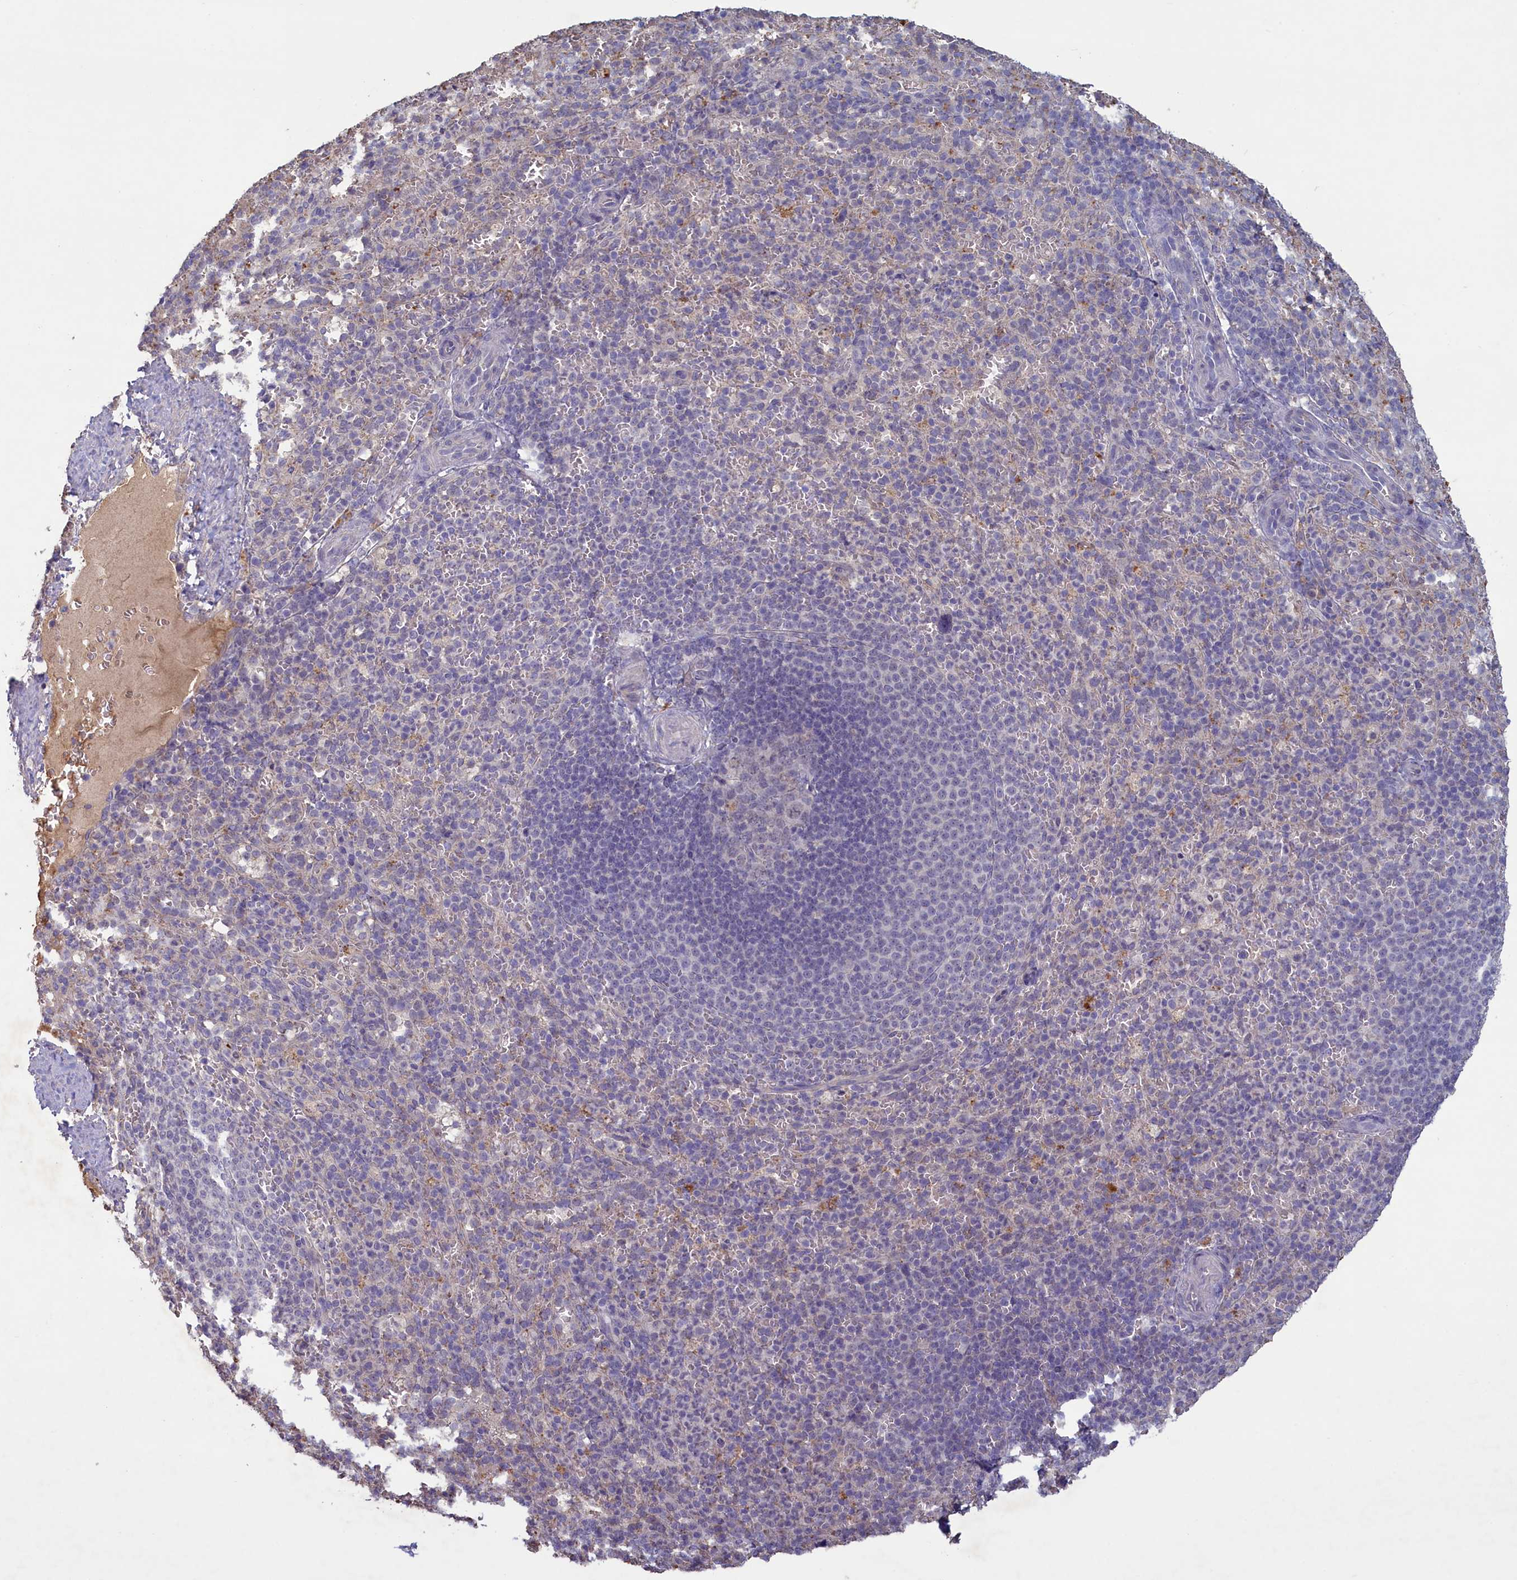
{"staining": {"intensity": "negative", "quantity": "none", "location": "none"}, "tissue": "spleen", "cell_type": "Cells in red pulp", "image_type": "normal", "snomed": [{"axis": "morphology", "description": "Normal tissue, NOS"}, {"axis": "topography", "description": "Spleen"}], "caption": "Cells in red pulp are negative for protein expression in benign human spleen. Brightfield microscopy of immunohistochemistry stained with DAB (brown) and hematoxylin (blue), captured at high magnification.", "gene": "ATF7IP2", "patient": {"sex": "female", "age": 21}}